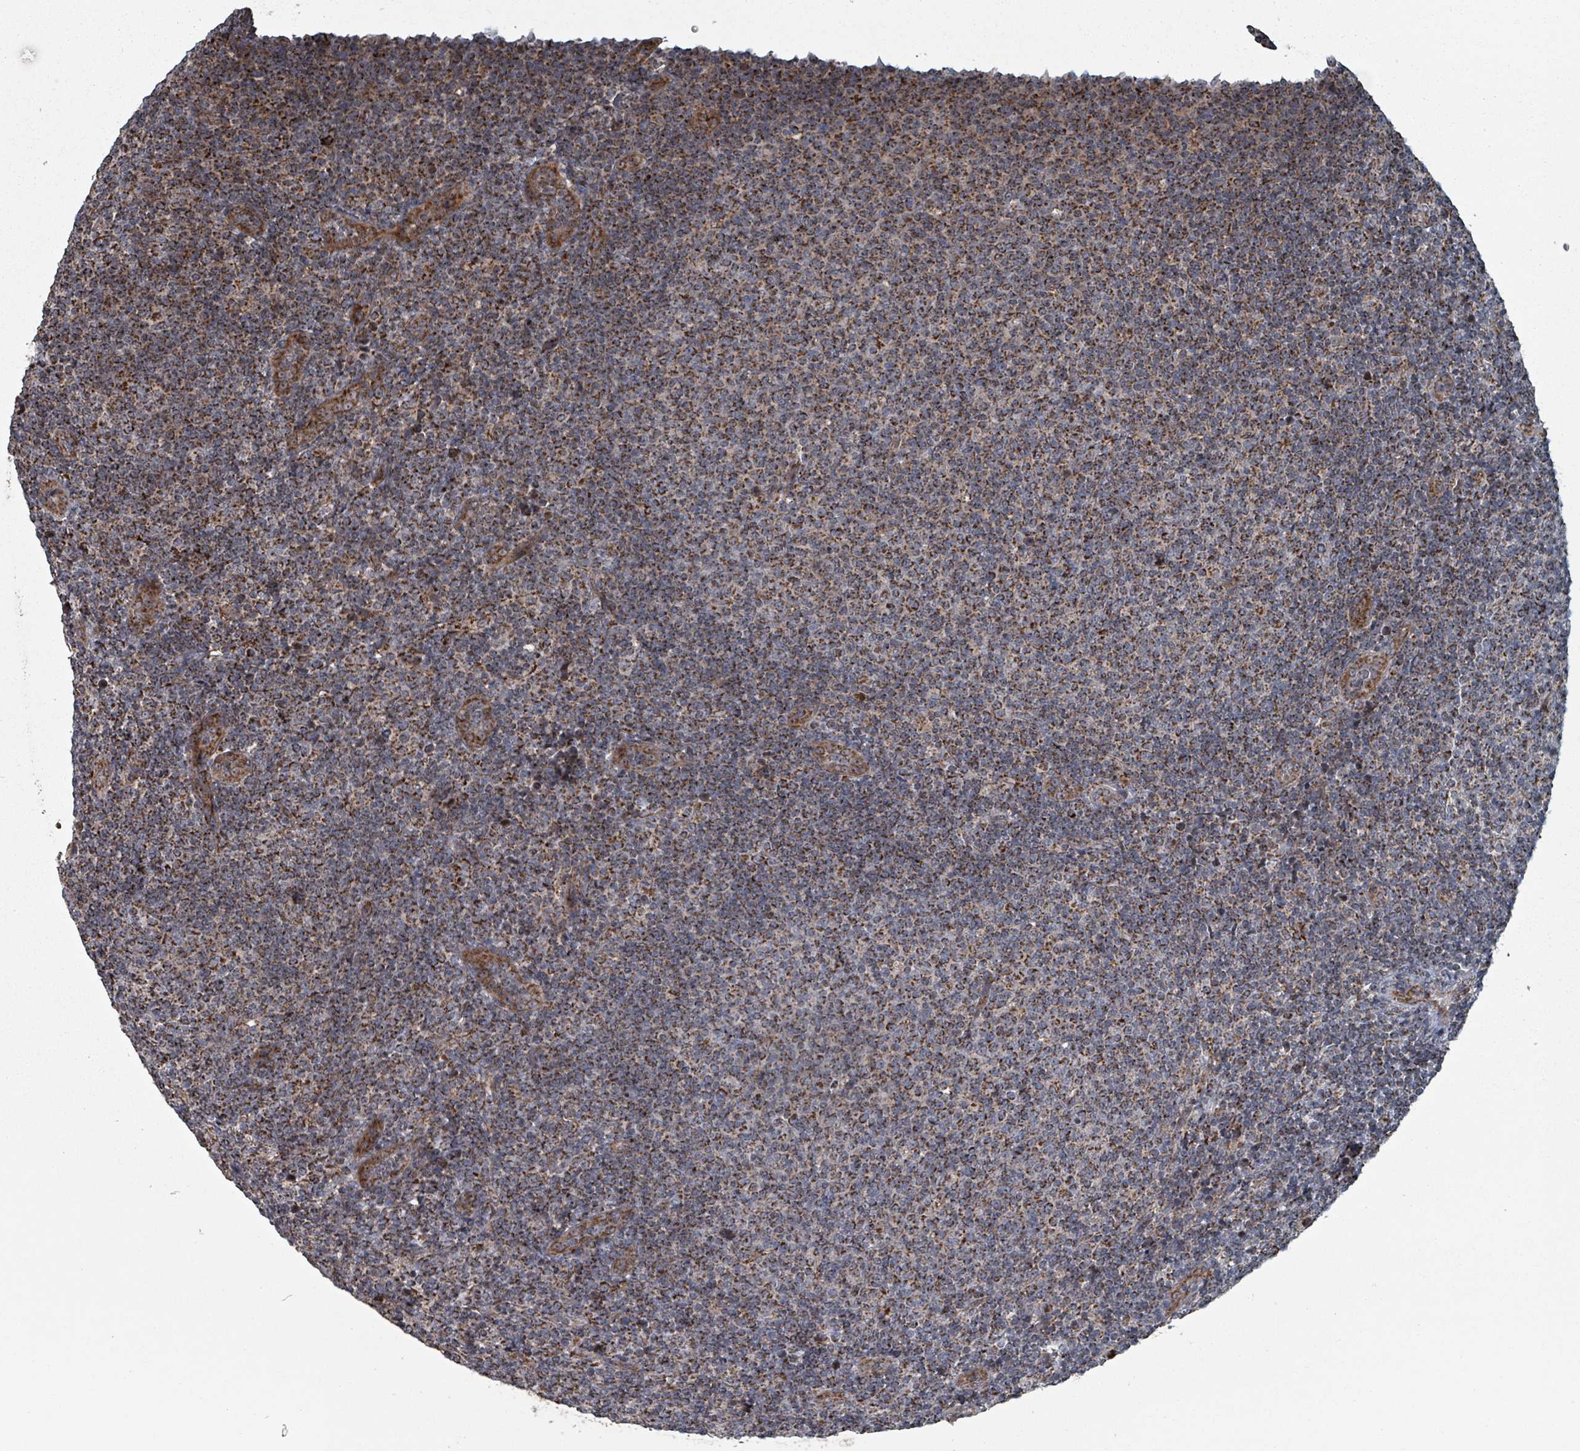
{"staining": {"intensity": "strong", "quantity": "25%-75%", "location": "cytoplasmic/membranous"}, "tissue": "lymphoma", "cell_type": "Tumor cells", "image_type": "cancer", "snomed": [{"axis": "morphology", "description": "Malignant lymphoma, non-Hodgkin's type, Low grade"}, {"axis": "topography", "description": "Lymph node"}], "caption": "Tumor cells exhibit high levels of strong cytoplasmic/membranous positivity in about 25%-75% of cells in lymphoma. The staining is performed using DAB brown chromogen to label protein expression. The nuclei are counter-stained blue using hematoxylin.", "gene": "MRPL4", "patient": {"sex": "male", "age": 66}}